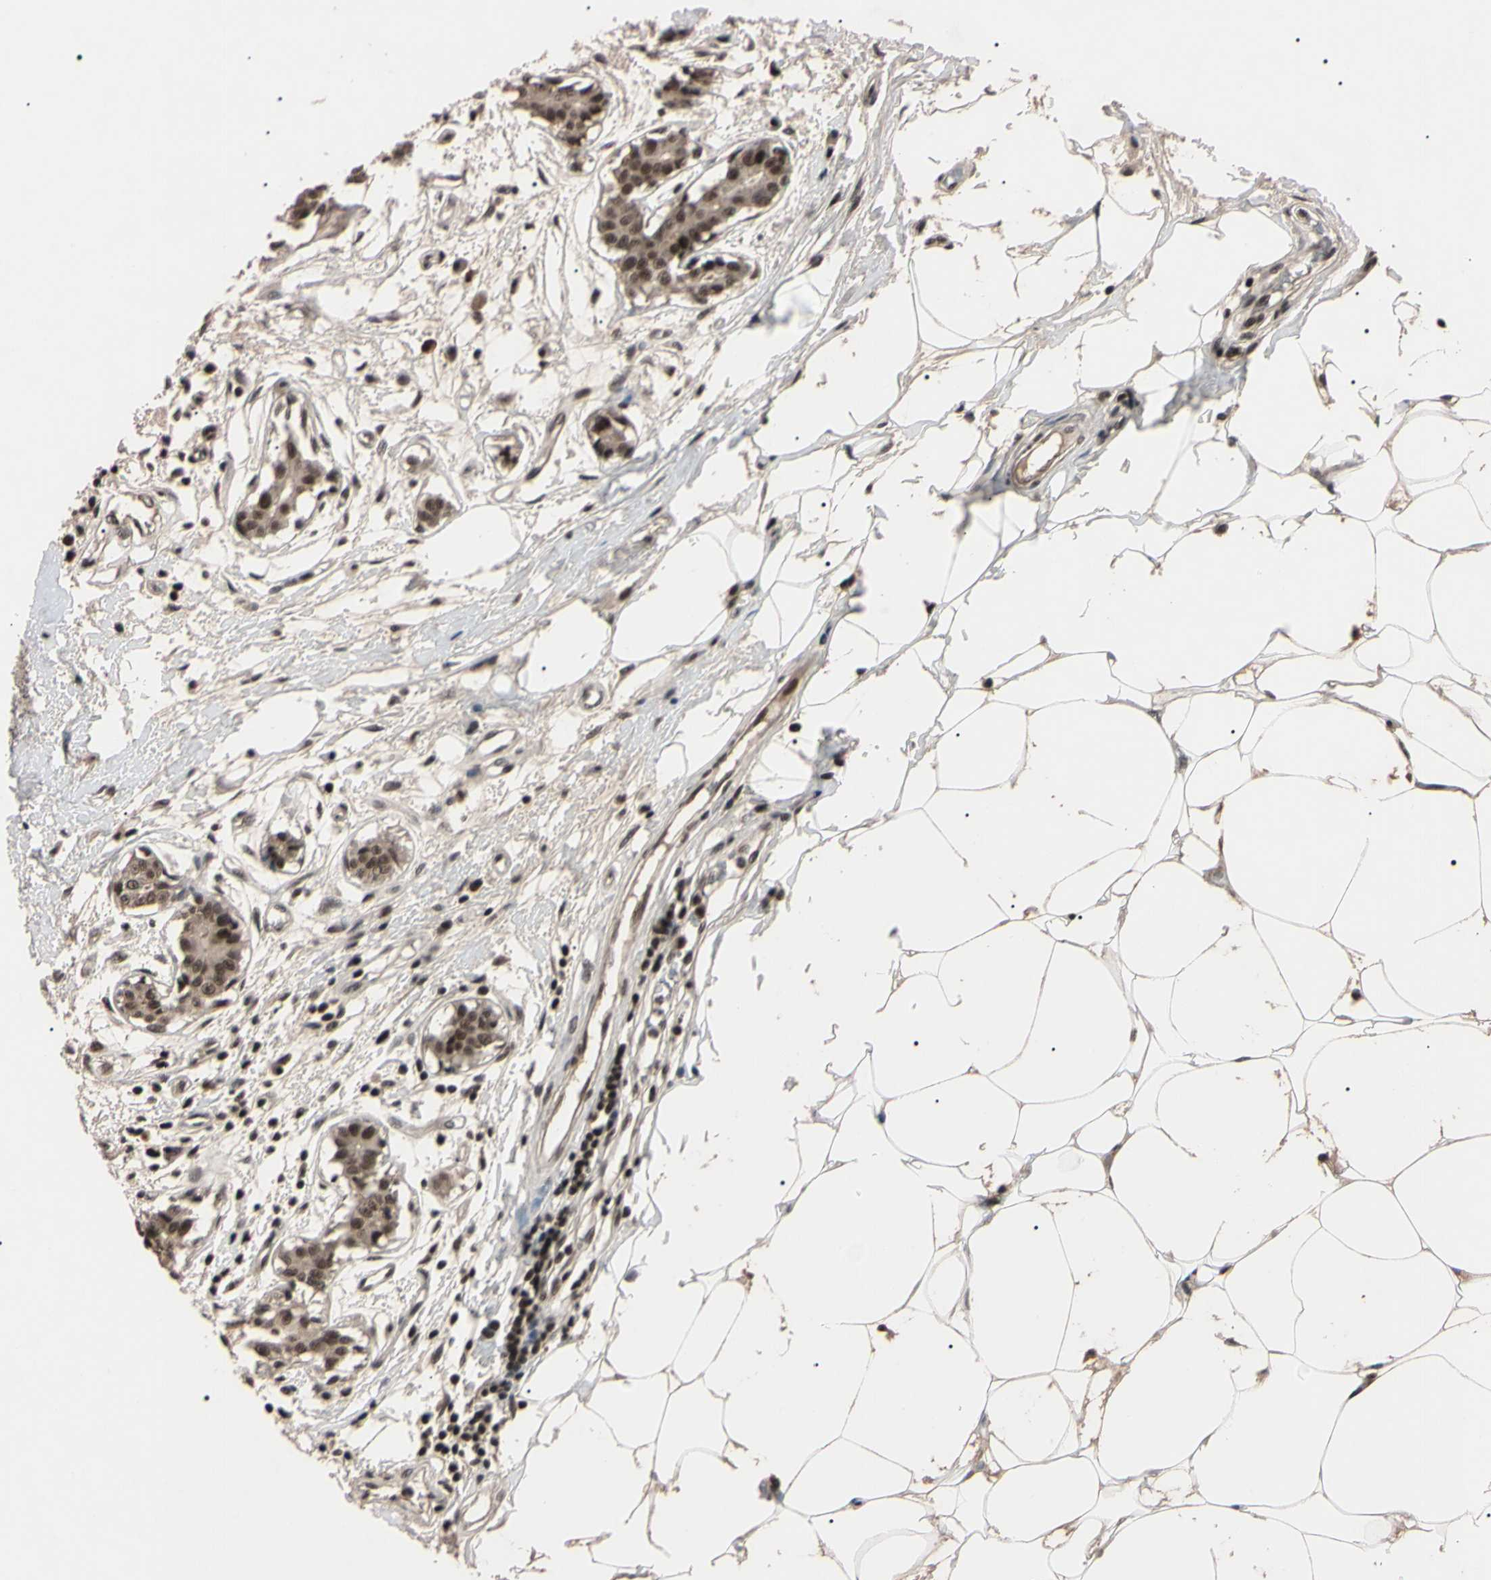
{"staining": {"intensity": "moderate", "quantity": "25%-75%", "location": "cytoplasmic/membranous,nuclear"}, "tissue": "breast cancer", "cell_type": "Tumor cells", "image_type": "cancer", "snomed": [{"axis": "morphology", "description": "Duct carcinoma"}, {"axis": "topography", "description": "Breast"}], "caption": "A medium amount of moderate cytoplasmic/membranous and nuclear staining is present in about 25%-75% of tumor cells in breast cancer tissue.", "gene": "YY1", "patient": {"sex": "female", "age": 40}}